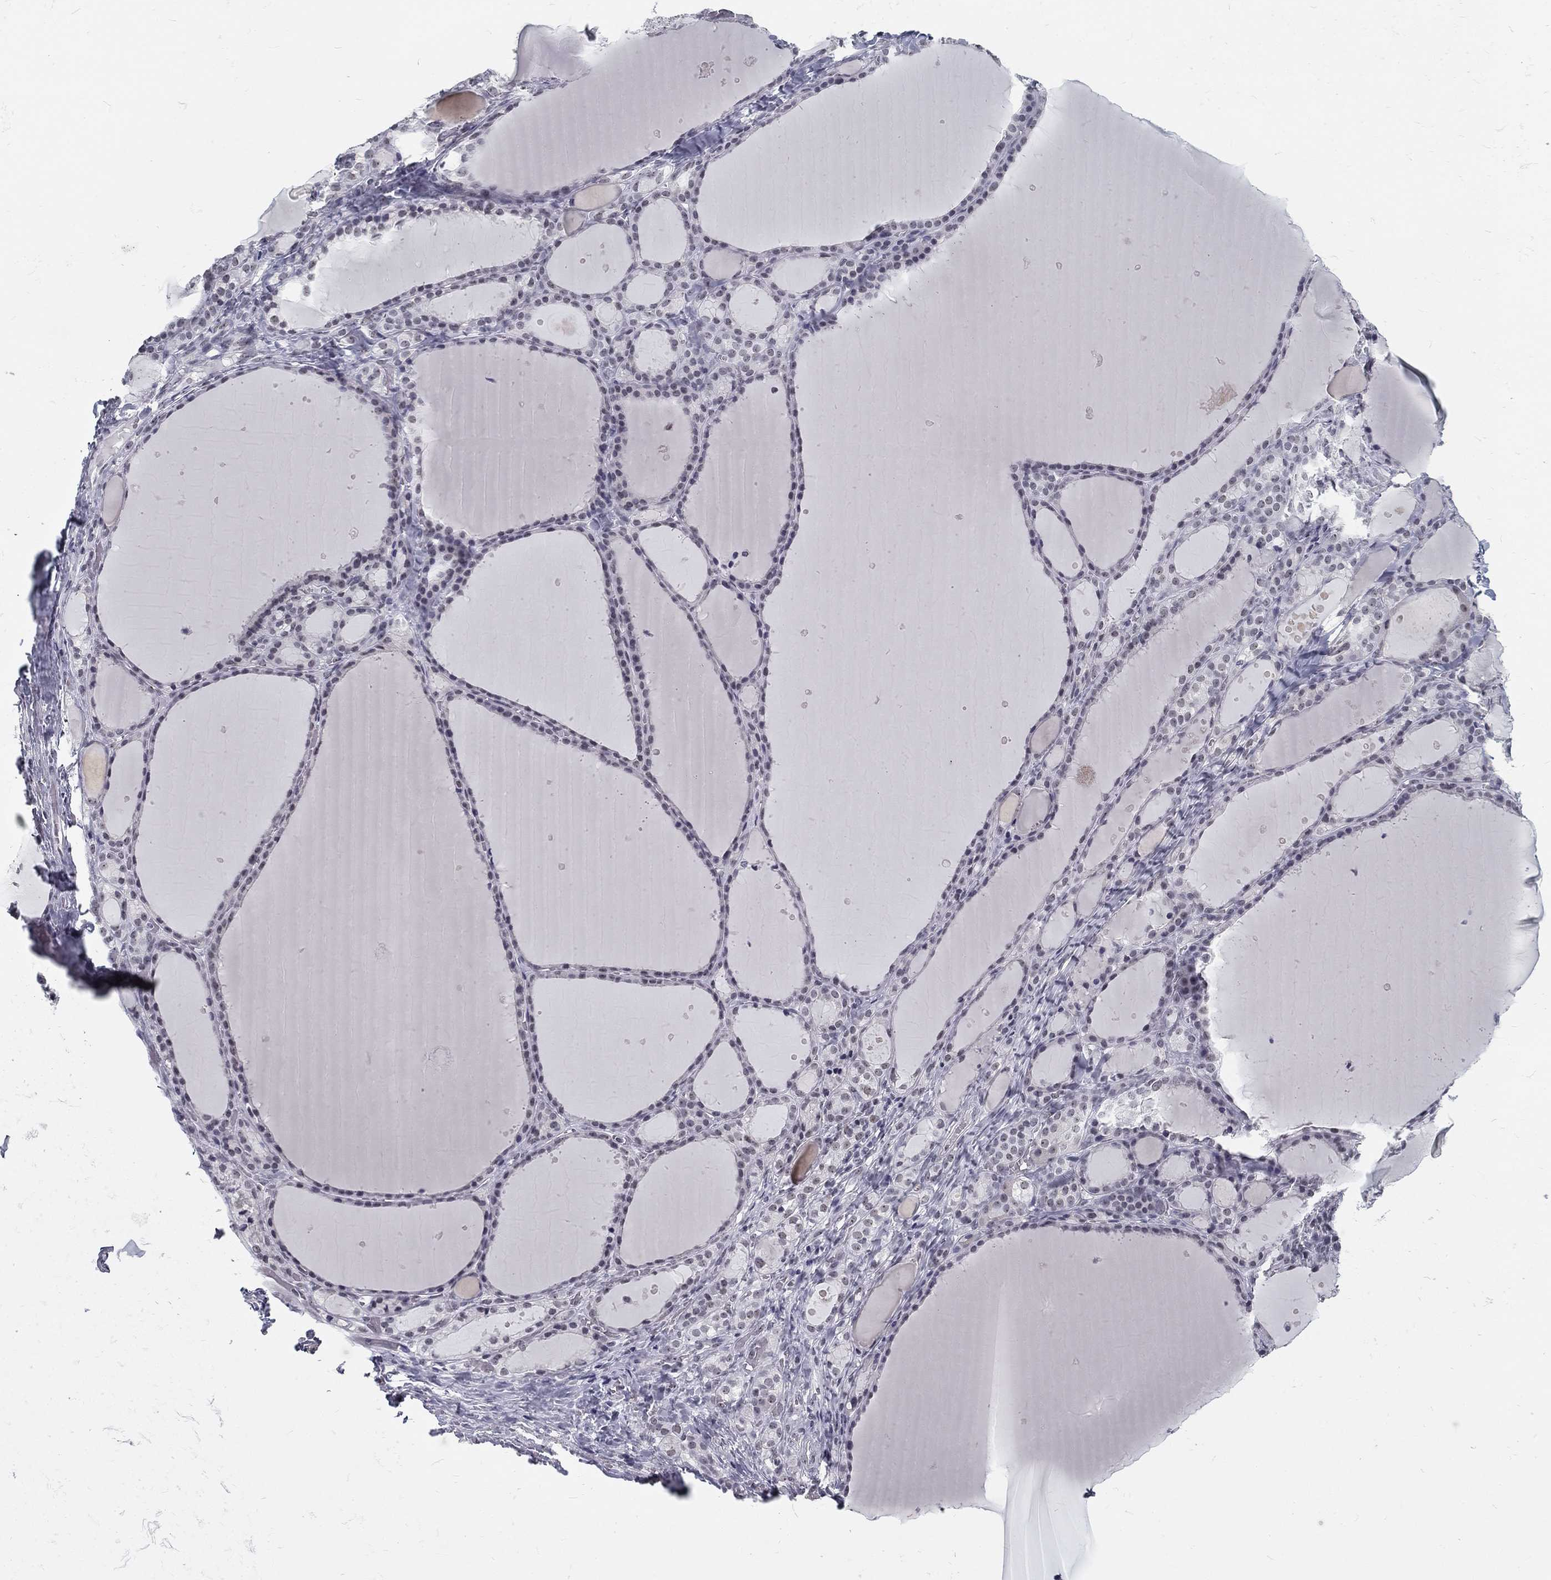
{"staining": {"intensity": "negative", "quantity": "none", "location": "none"}, "tissue": "thyroid gland", "cell_type": "Glandular cells", "image_type": "normal", "snomed": [{"axis": "morphology", "description": "Normal tissue, NOS"}, {"axis": "topography", "description": "Thyroid gland"}], "caption": "The photomicrograph reveals no significant positivity in glandular cells of thyroid gland.", "gene": "SNORC", "patient": {"sex": "male", "age": 68}}